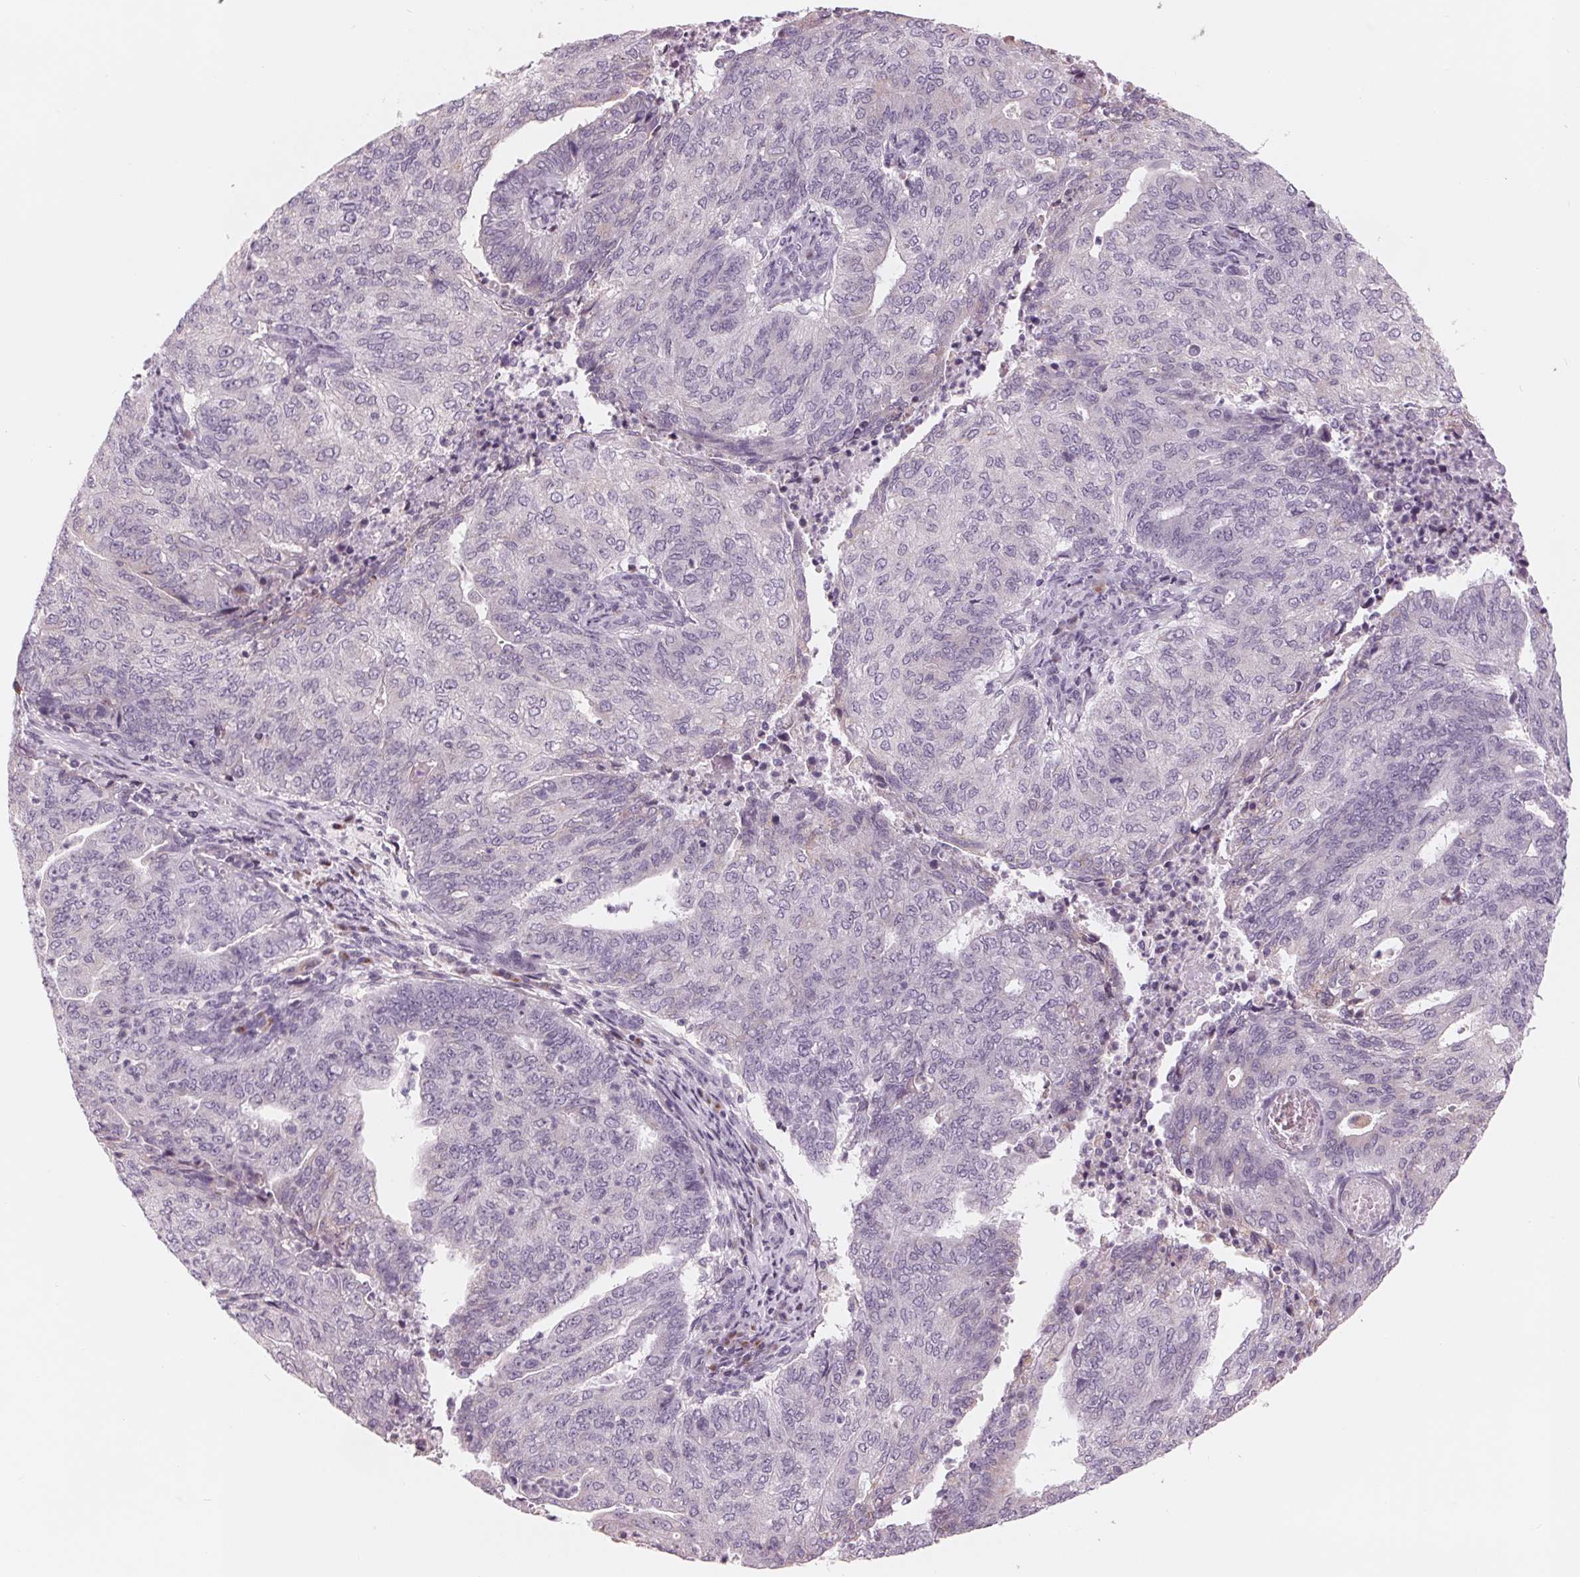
{"staining": {"intensity": "negative", "quantity": "none", "location": "none"}, "tissue": "endometrial cancer", "cell_type": "Tumor cells", "image_type": "cancer", "snomed": [{"axis": "morphology", "description": "Adenocarcinoma, NOS"}, {"axis": "topography", "description": "Endometrium"}], "caption": "Tumor cells show no significant staining in endometrial cancer (adenocarcinoma). Brightfield microscopy of immunohistochemistry (IHC) stained with DAB (3,3'-diaminobenzidine) (brown) and hematoxylin (blue), captured at high magnification.", "gene": "IL9R", "patient": {"sex": "female", "age": 82}}